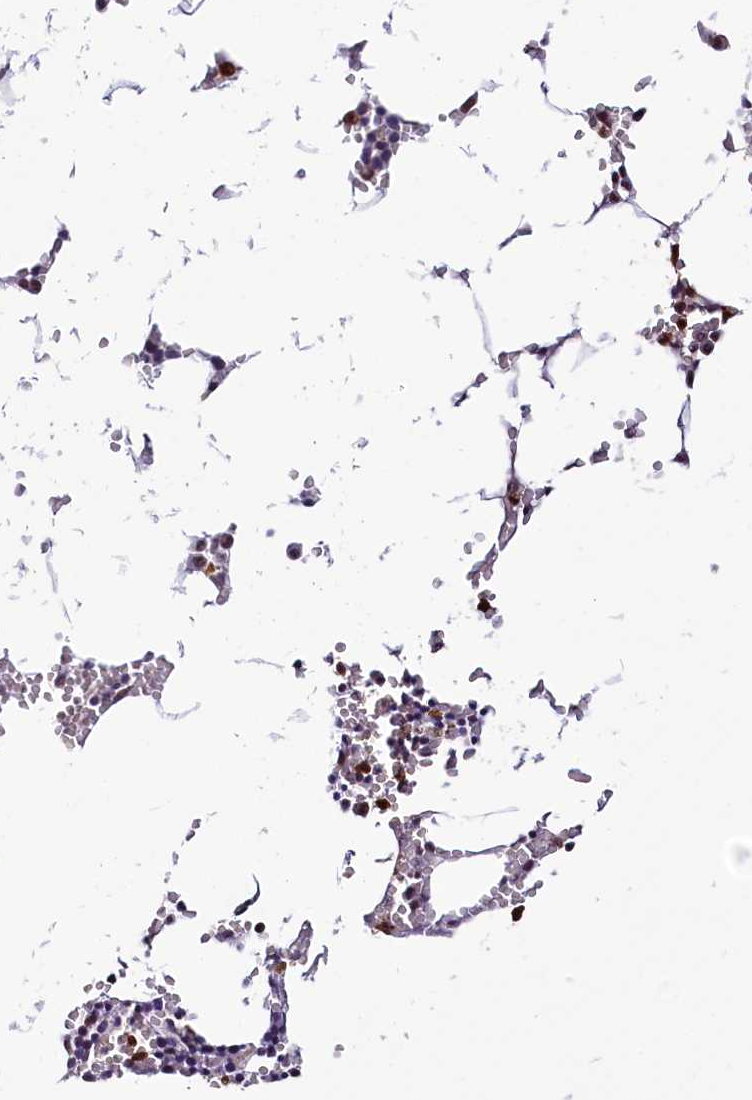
{"staining": {"intensity": "weak", "quantity": "<25%", "location": "nuclear"}, "tissue": "bone marrow", "cell_type": "Hematopoietic cells", "image_type": "normal", "snomed": [{"axis": "morphology", "description": "Normal tissue, NOS"}, {"axis": "topography", "description": "Bone marrow"}], "caption": "An immunohistochemistry image of unremarkable bone marrow is shown. There is no staining in hematopoietic cells of bone marrow. (Stains: DAB (3,3'-diaminobenzidine) immunohistochemistry (IHC) with hematoxylin counter stain, Microscopy: brightfield microscopy at high magnification).", "gene": "SCAF11", "patient": {"sex": "male", "age": 70}}